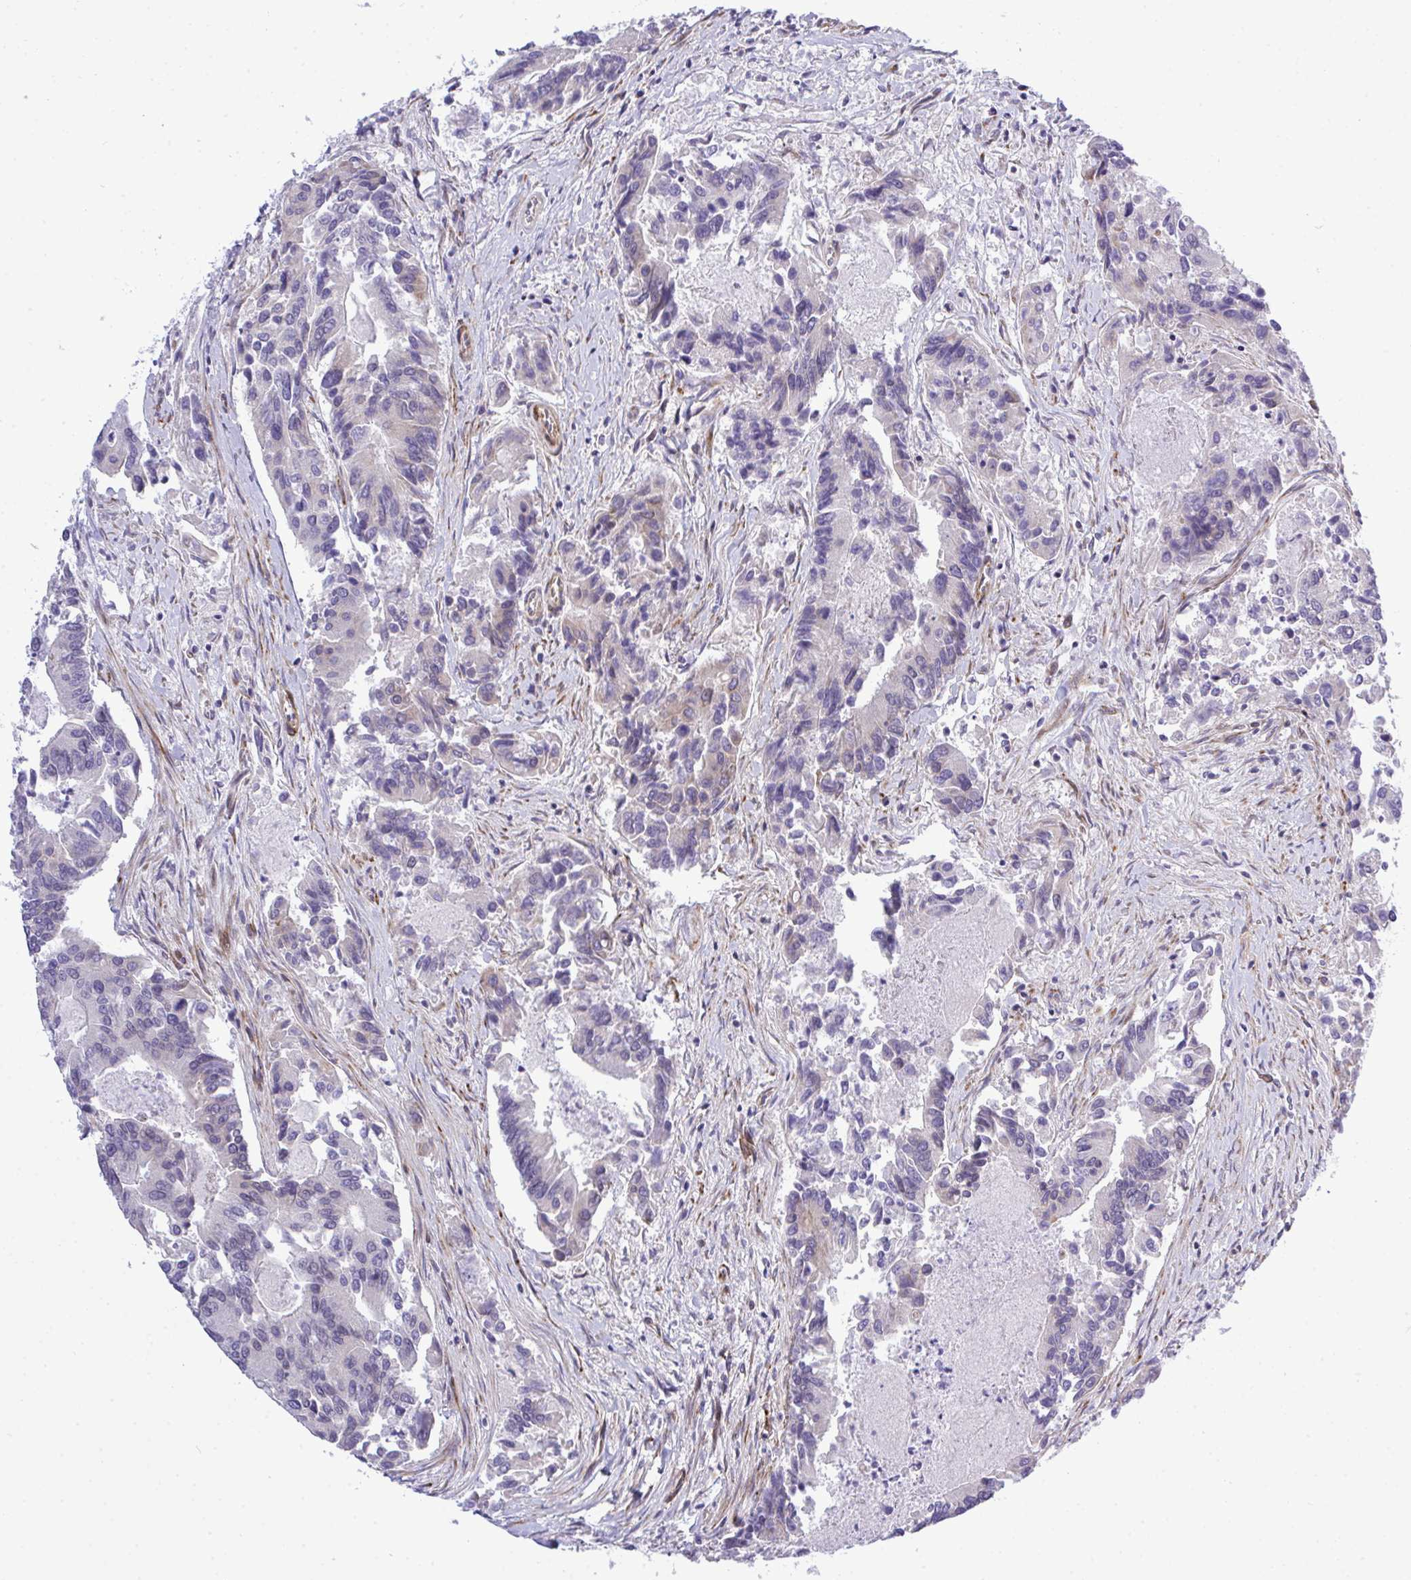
{"staining": {"intensity": "negative", "quantity": "none", "location": "none"}, "tissue": "colorectal cancer", "cell_type": "Tumor cells", "image_type": "cancer", "snomed": [{"axis": "morphology", "description": "Adenocarcinoma, NOS"}, {"axis": "topography", "description": "Colon"}], "caption": "Protein analysis of colorectal cancer (adenocarcinoma) exhibits no significant expression in tumor cells.", "gene": "CASTOR2", "patient": {"sex": "female", "age": 67}}